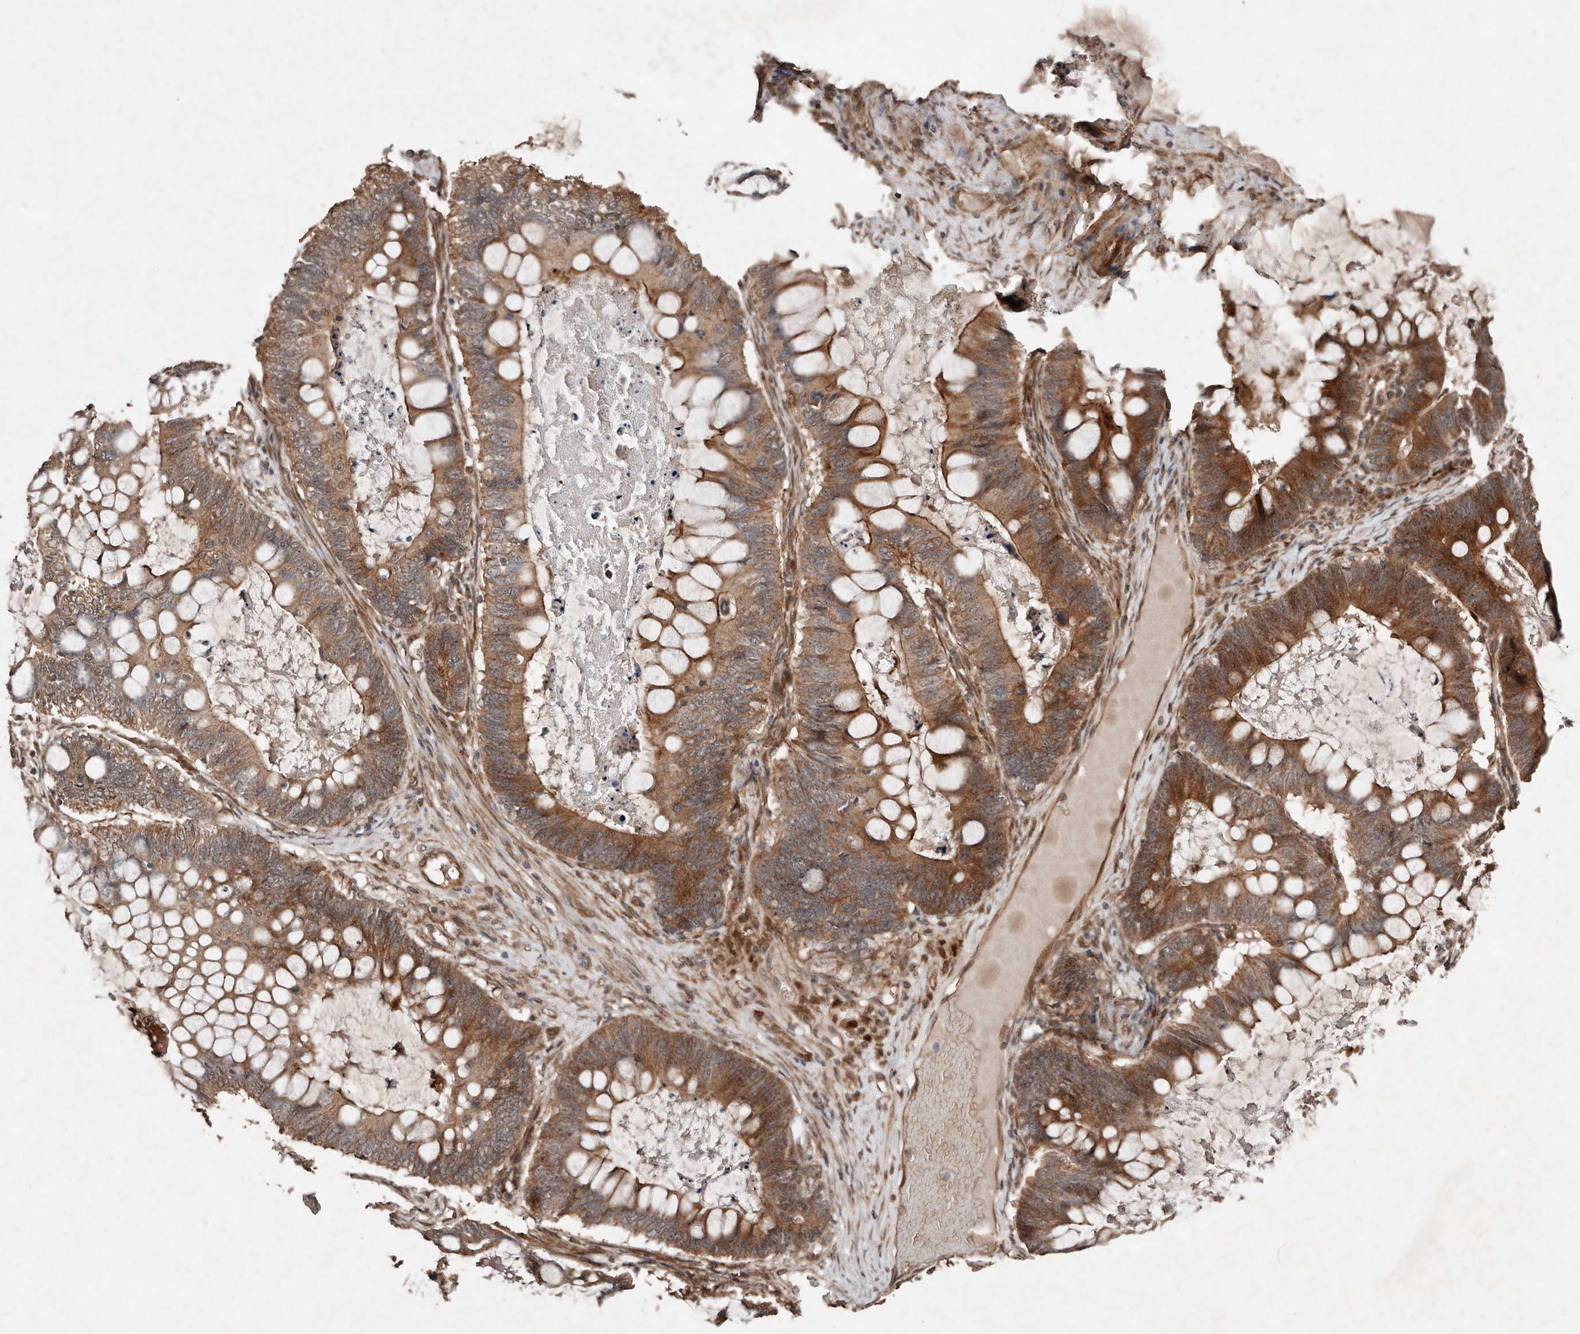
{"staining": {"intensity": "strong", "quantity": ">75%", "location": "cytoplasmic/membranous"}, "tissue": "ovarian cancer", "cell_type": "Tumor cells", "image_type": "cancer", "snomed": [{"axis": "morphology", "description": "Cystadenocarcinoma, mucinous, NOS"}, {"axis": "topography", "description": "Ovary"}], "caption": "Immunohistochemical staining of human ovarian cancer (mucinous cystadenocarcinoma) reveals strong cytoplasmic/membranous protein staining in about >75% of tumor cells.", "gene": "DIP2C", "patient": {"sex": "female", "age": 61}}